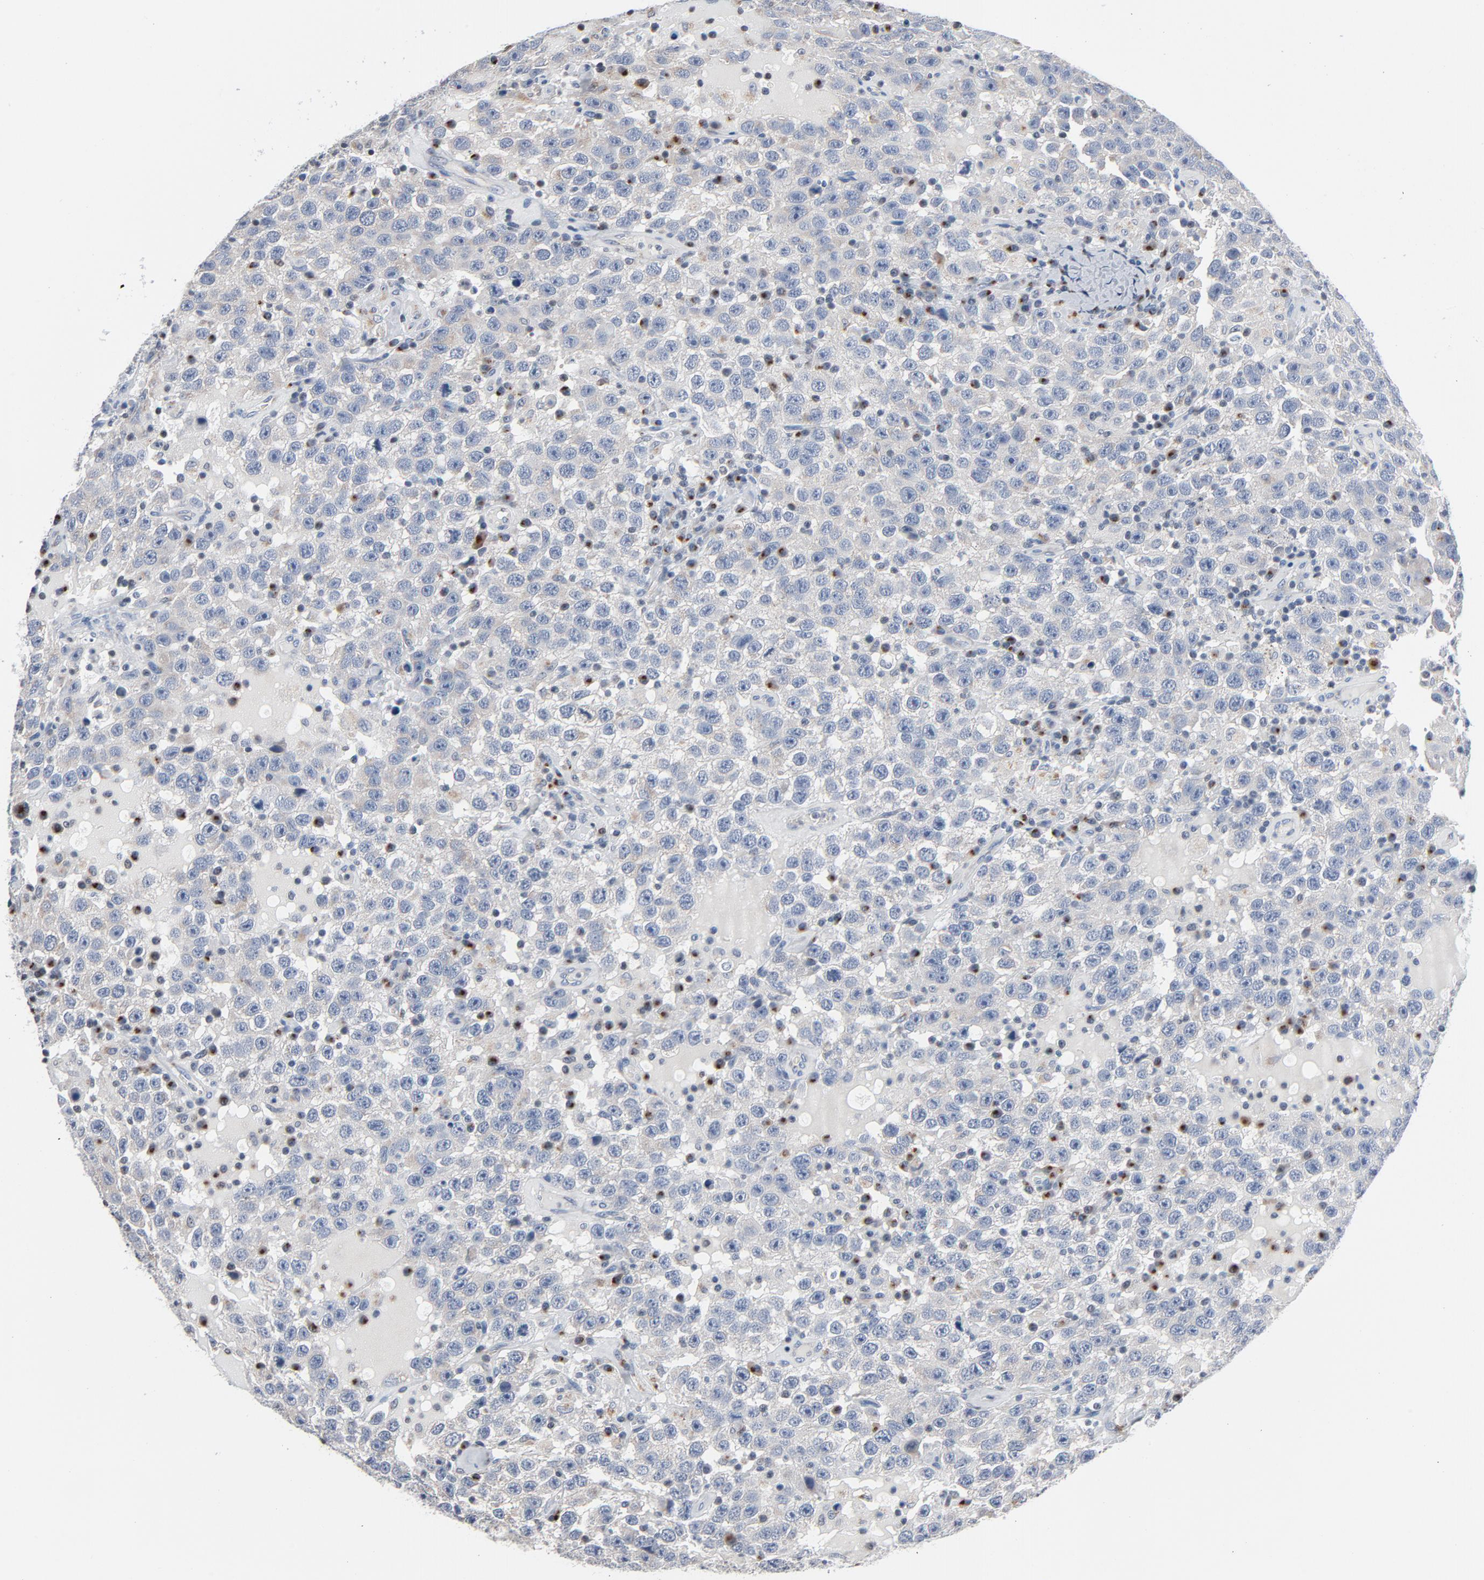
{"staining": {"intensity": "moderate", "quantity": "25%-75%", "location": "cytoplasmic/membranous"}, "tissue": "testis cancer", "cell_type": "Tumor cells", "image_type": "cancer", "snomed": [{"axis": "morphology", "description": "Seminoma, NOS"}, {"axis": "topography", "description": "Testis"}], "caption": "Tumor cells show moderate cytoplasmic/membranous positivity in about 25%-75% of cells in seminoma (testis). (DAB = brown stain, brightfield microscopy at high magnification).", "gene": "YIPF6", "patient": {"sex": "male", "age": 41}}